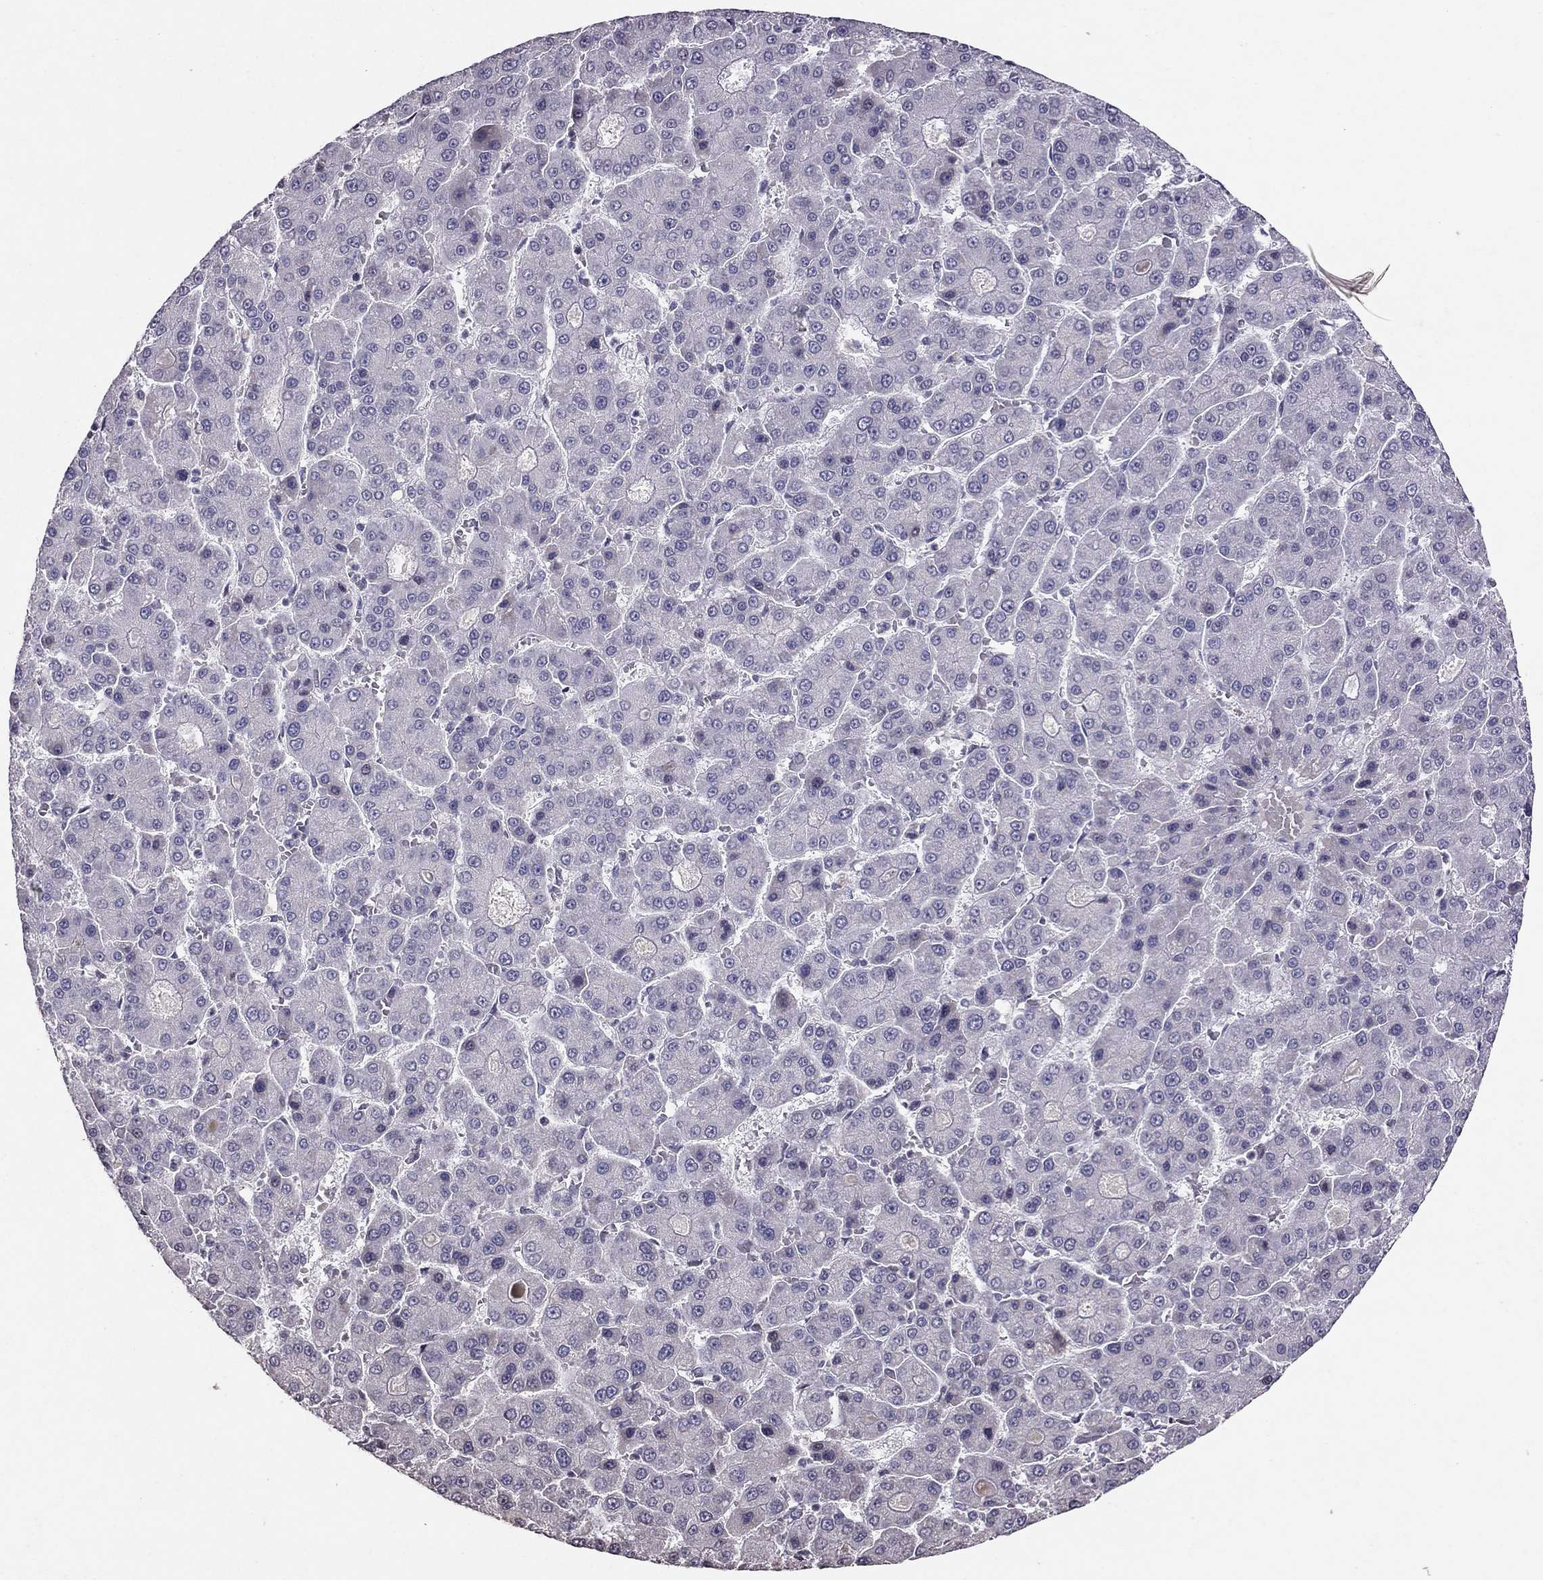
{"staining": {"intensity": "negative", "quantity": "none", "location": "none"}, "tissue": "liver cancer", "cell_type": "Tumor cells", "image_type": "cancer", "snomed": [{"axis": "morphology", "description": "Carcinoma, Hepatocellular, NOS"}, {"axis": "topography", "description": "Liver"}], "caption": "Photomicrograph shows no significant protein positivity in tumor cells of hepatocellular carcinoma (liver).", "gene": "TSHB", "patient": {"sex": "male", "age": 70}}